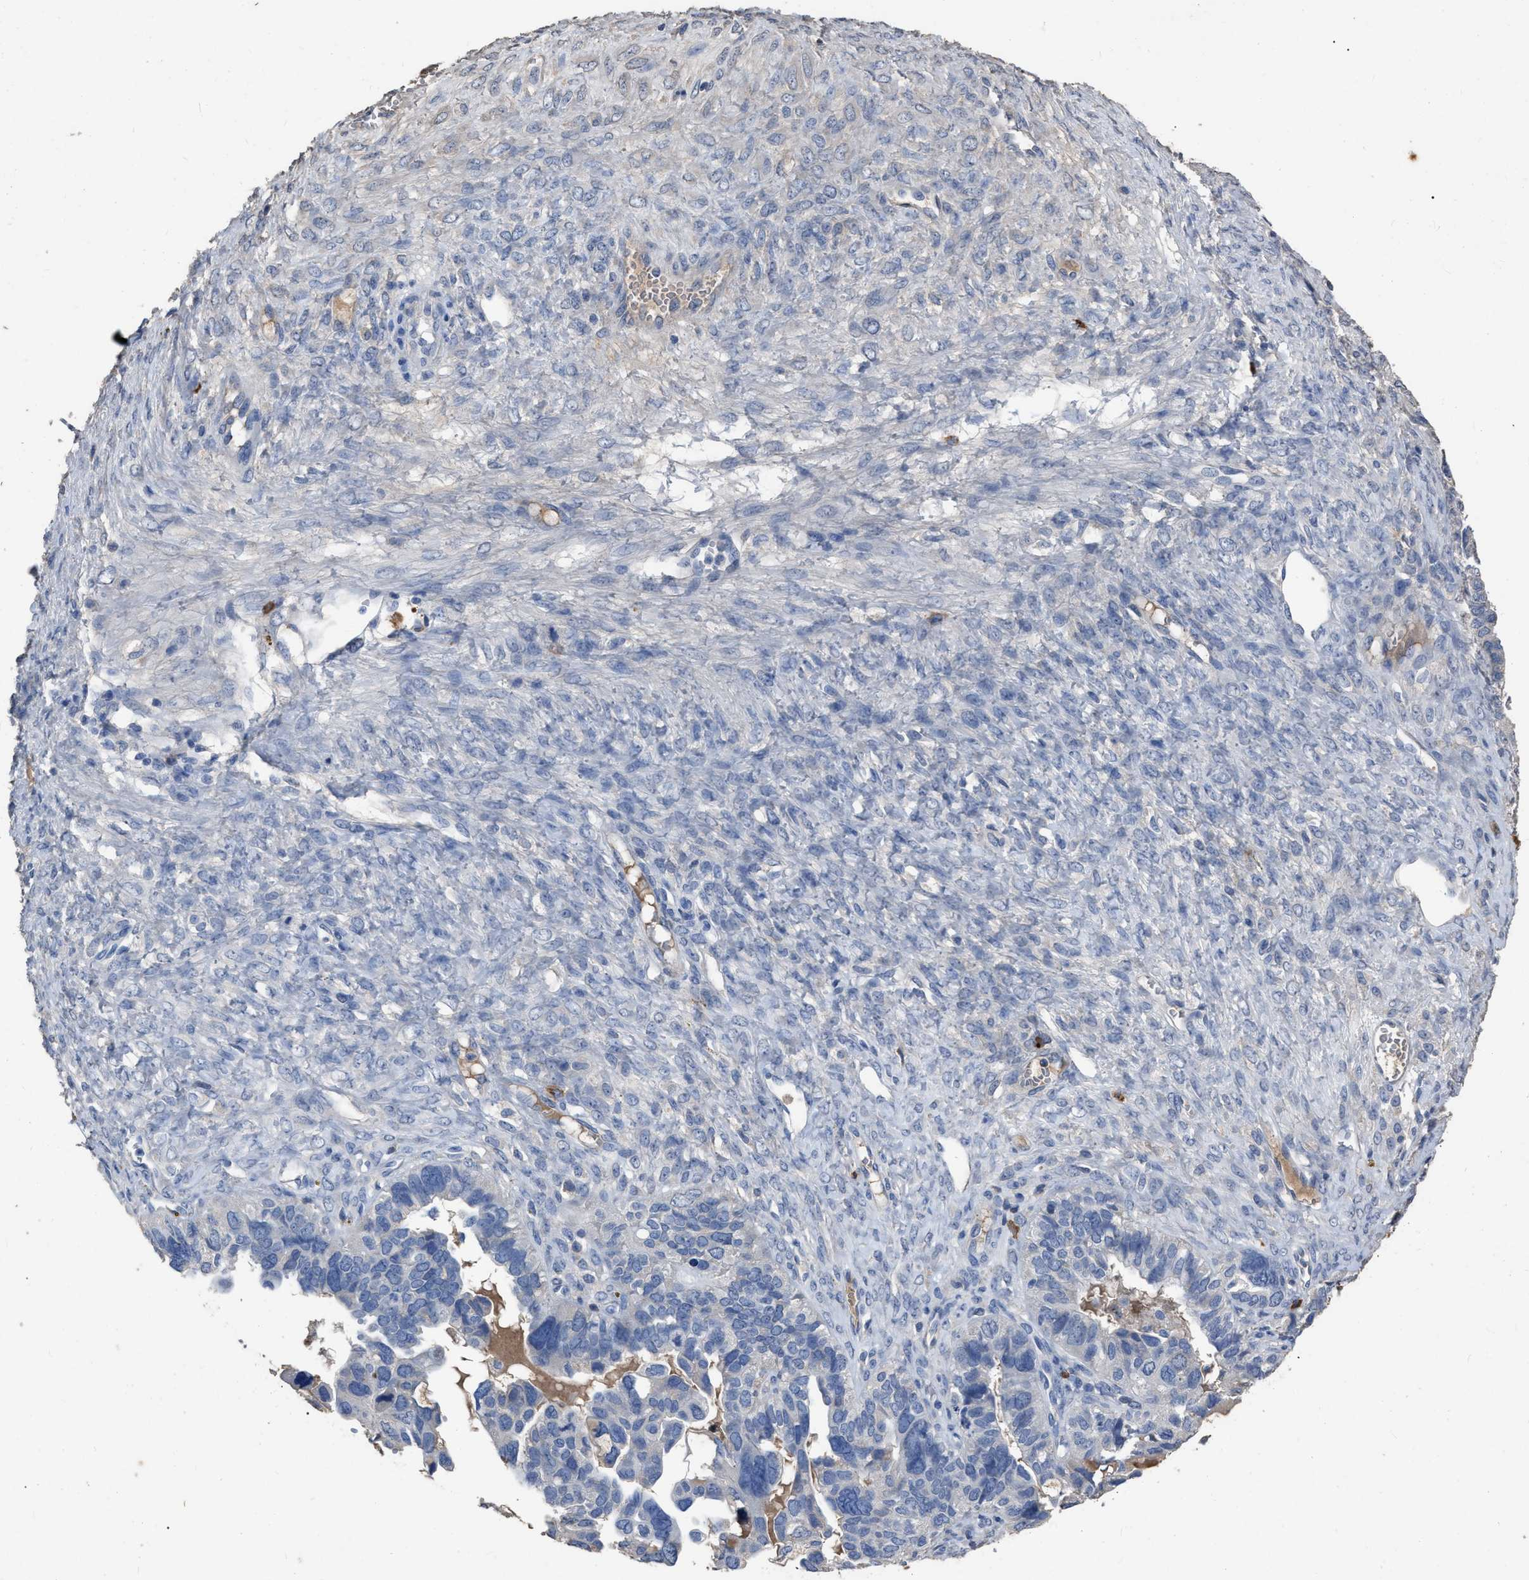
{"staining": {"intensity": "negative", "quantity": "none", "location": "none"}, "tissue": "ovarian cancer", "cell_type": "Tumor cells", "image_type": "cancer", "snomed": [{"axis": "morphology", "description": "Cystadenocarcinoma, serous, NOS"}, {"axis": "topography", "description": "Ovary"}], "caption": "An IHC histopathology image of ovarian cancer is shown. There is no staining in tumor cells of ovarian cancer.", "gene": "HABP2", "patient": {"sex": "female", "age": 79}}